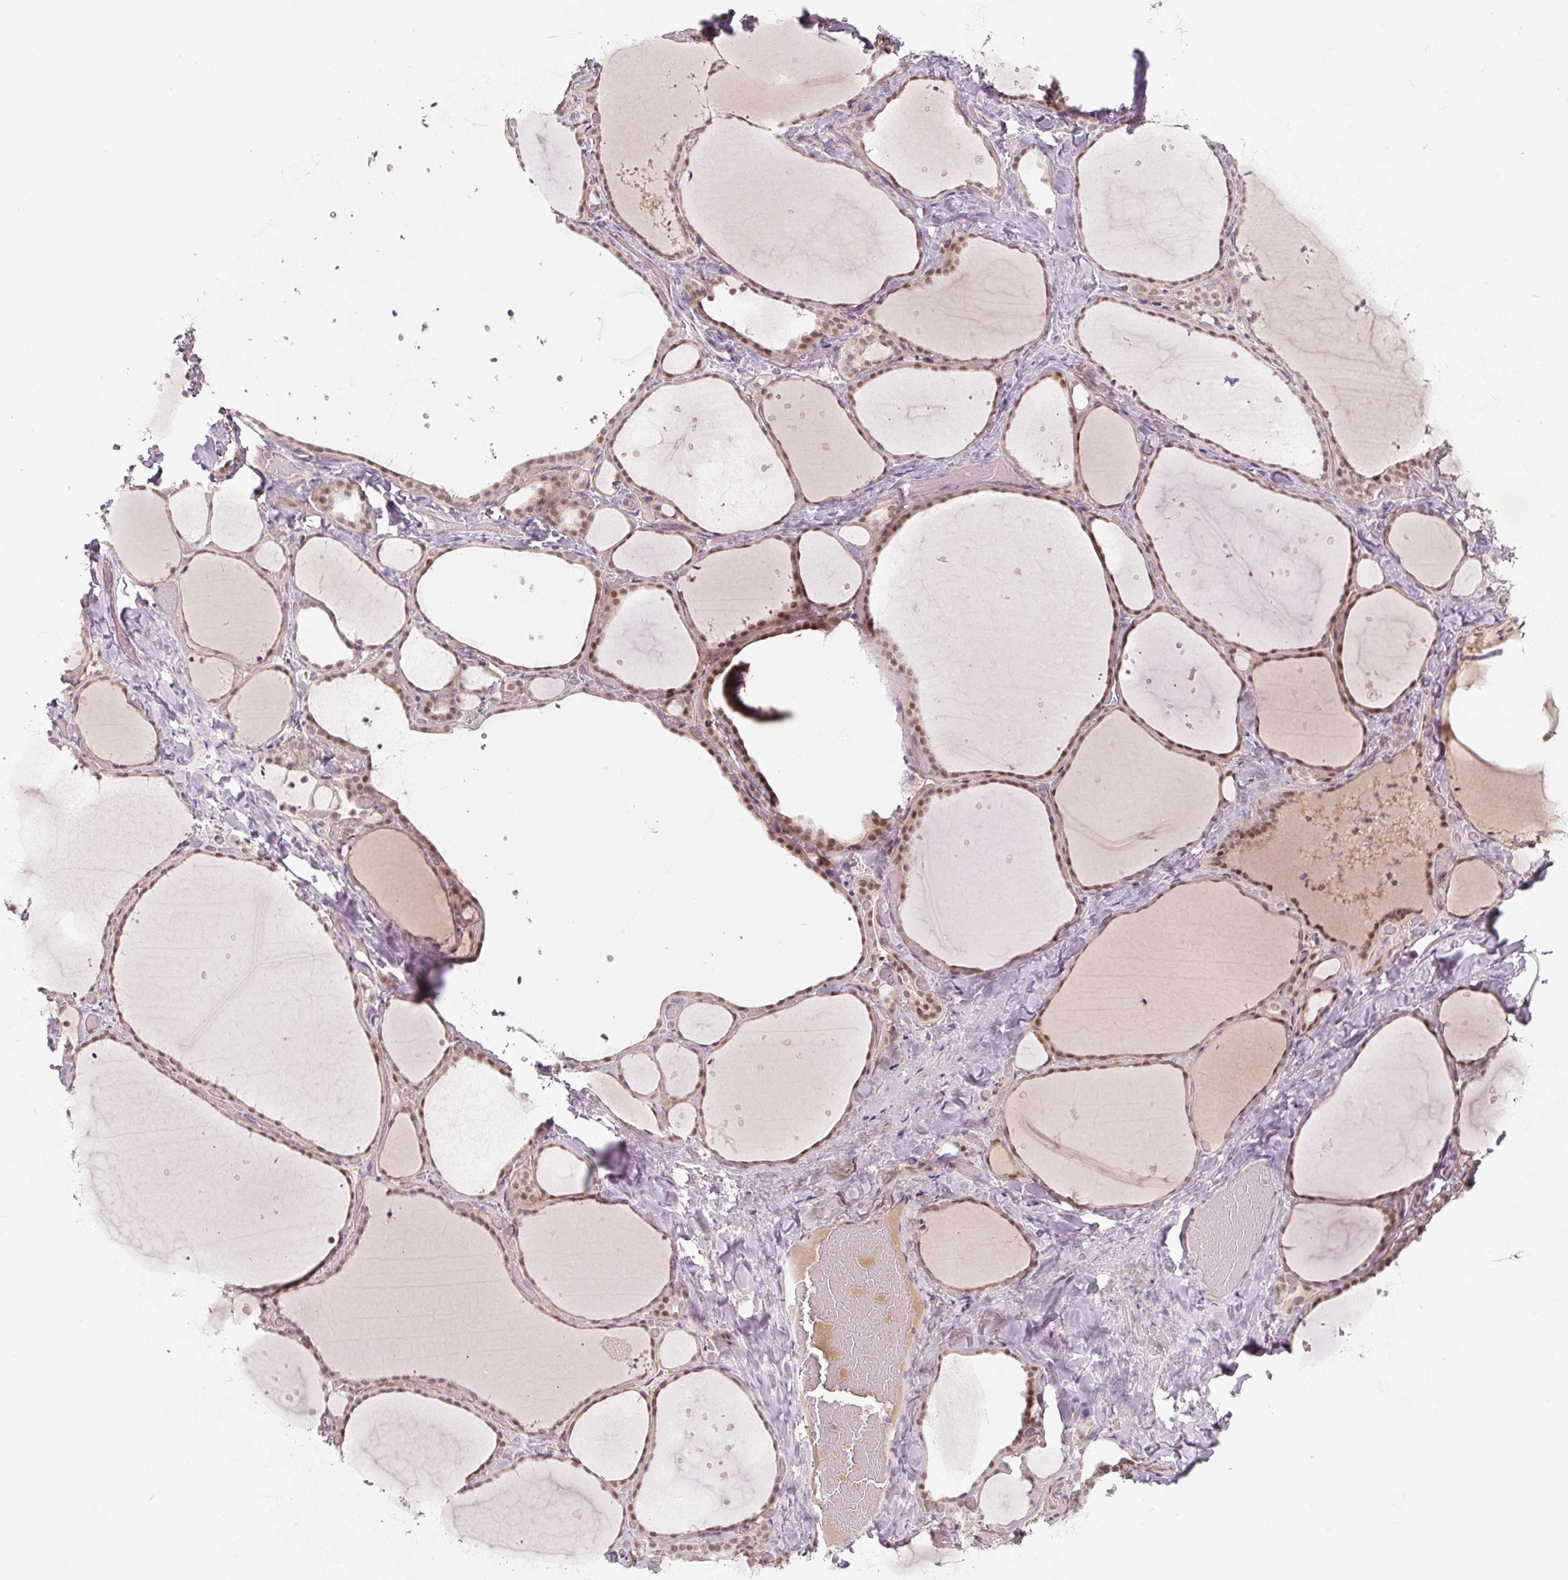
{"staining": {"intensity": "strong", "quantity": ">75%", "location": "nuclear"}, "tissue": "thyroid gland", "cell_type": "Glandular cells", "image_type": "normal", "snomed": [{"axis": "morphology", "description": "Normal tissue, NOS"}, {"axis": "topography", "description": "Thyroid gland"}], "caption": "This image reveals benign thyroid gland stained with IHC to label a protein in brown. The nuclear of glandular cells show strong positivity for the protein. Nuclei are counter-stained blue.", "gene": "PWWP3B", "patient": {"sex": "female", "age": 36}}